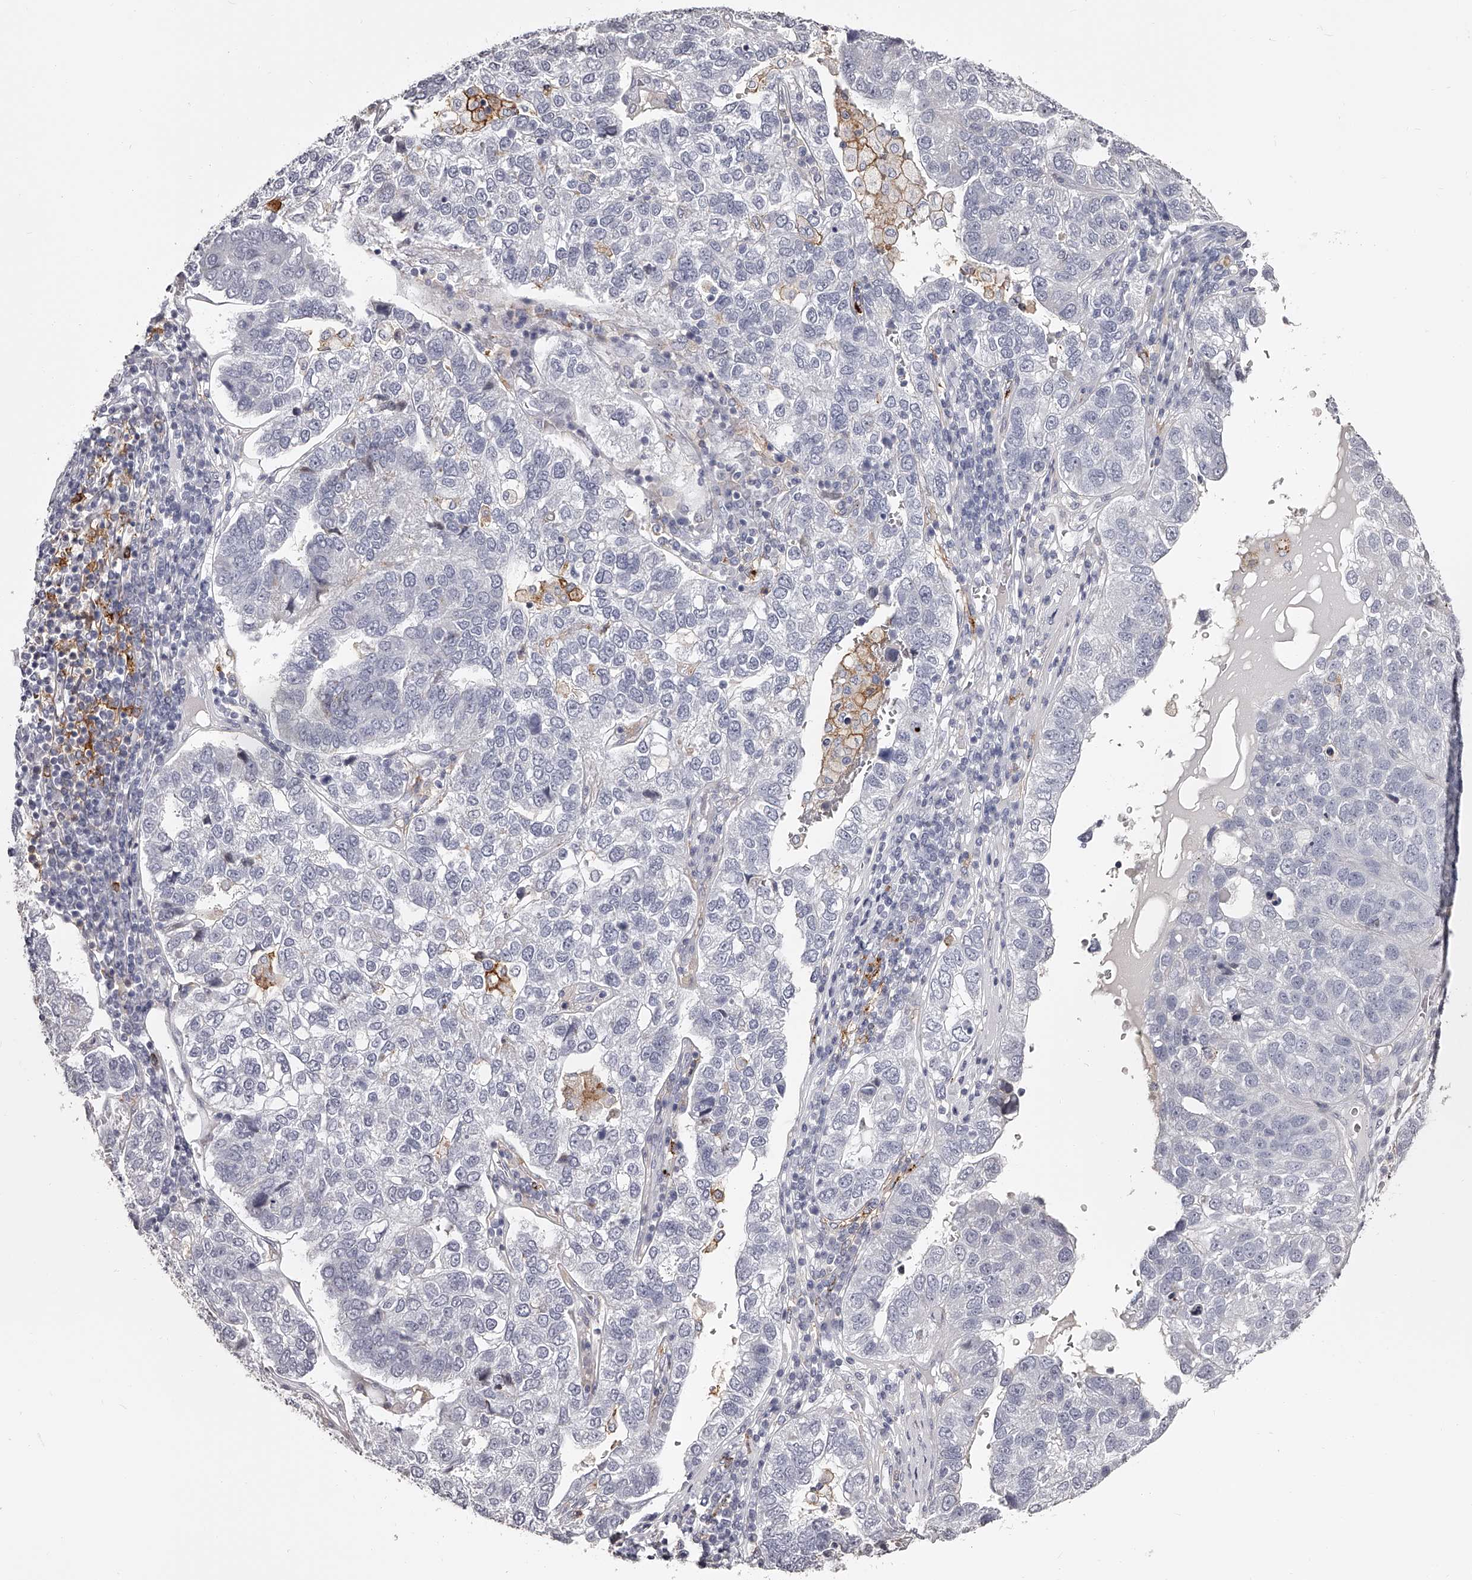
{"staining": {"intensity": "negative", "quantity": "none", "location": "none"}, "tissue": "pancreatic cancer", "cell_type": "Tumor cells", "image_type": "cancer", "snomed": [{"axis": "morphology", "description": "Adenocarcinoma, NOS"}, {"axis": "topography", "description": "Pancreas"}], "caption": "Protein analysis of pancreatic cancer (adenocarcinoma) demonstrates no significant expression in tumor cells.", "gene": "PACSIN1", "patient": {"sex": "female", "age": 61}}